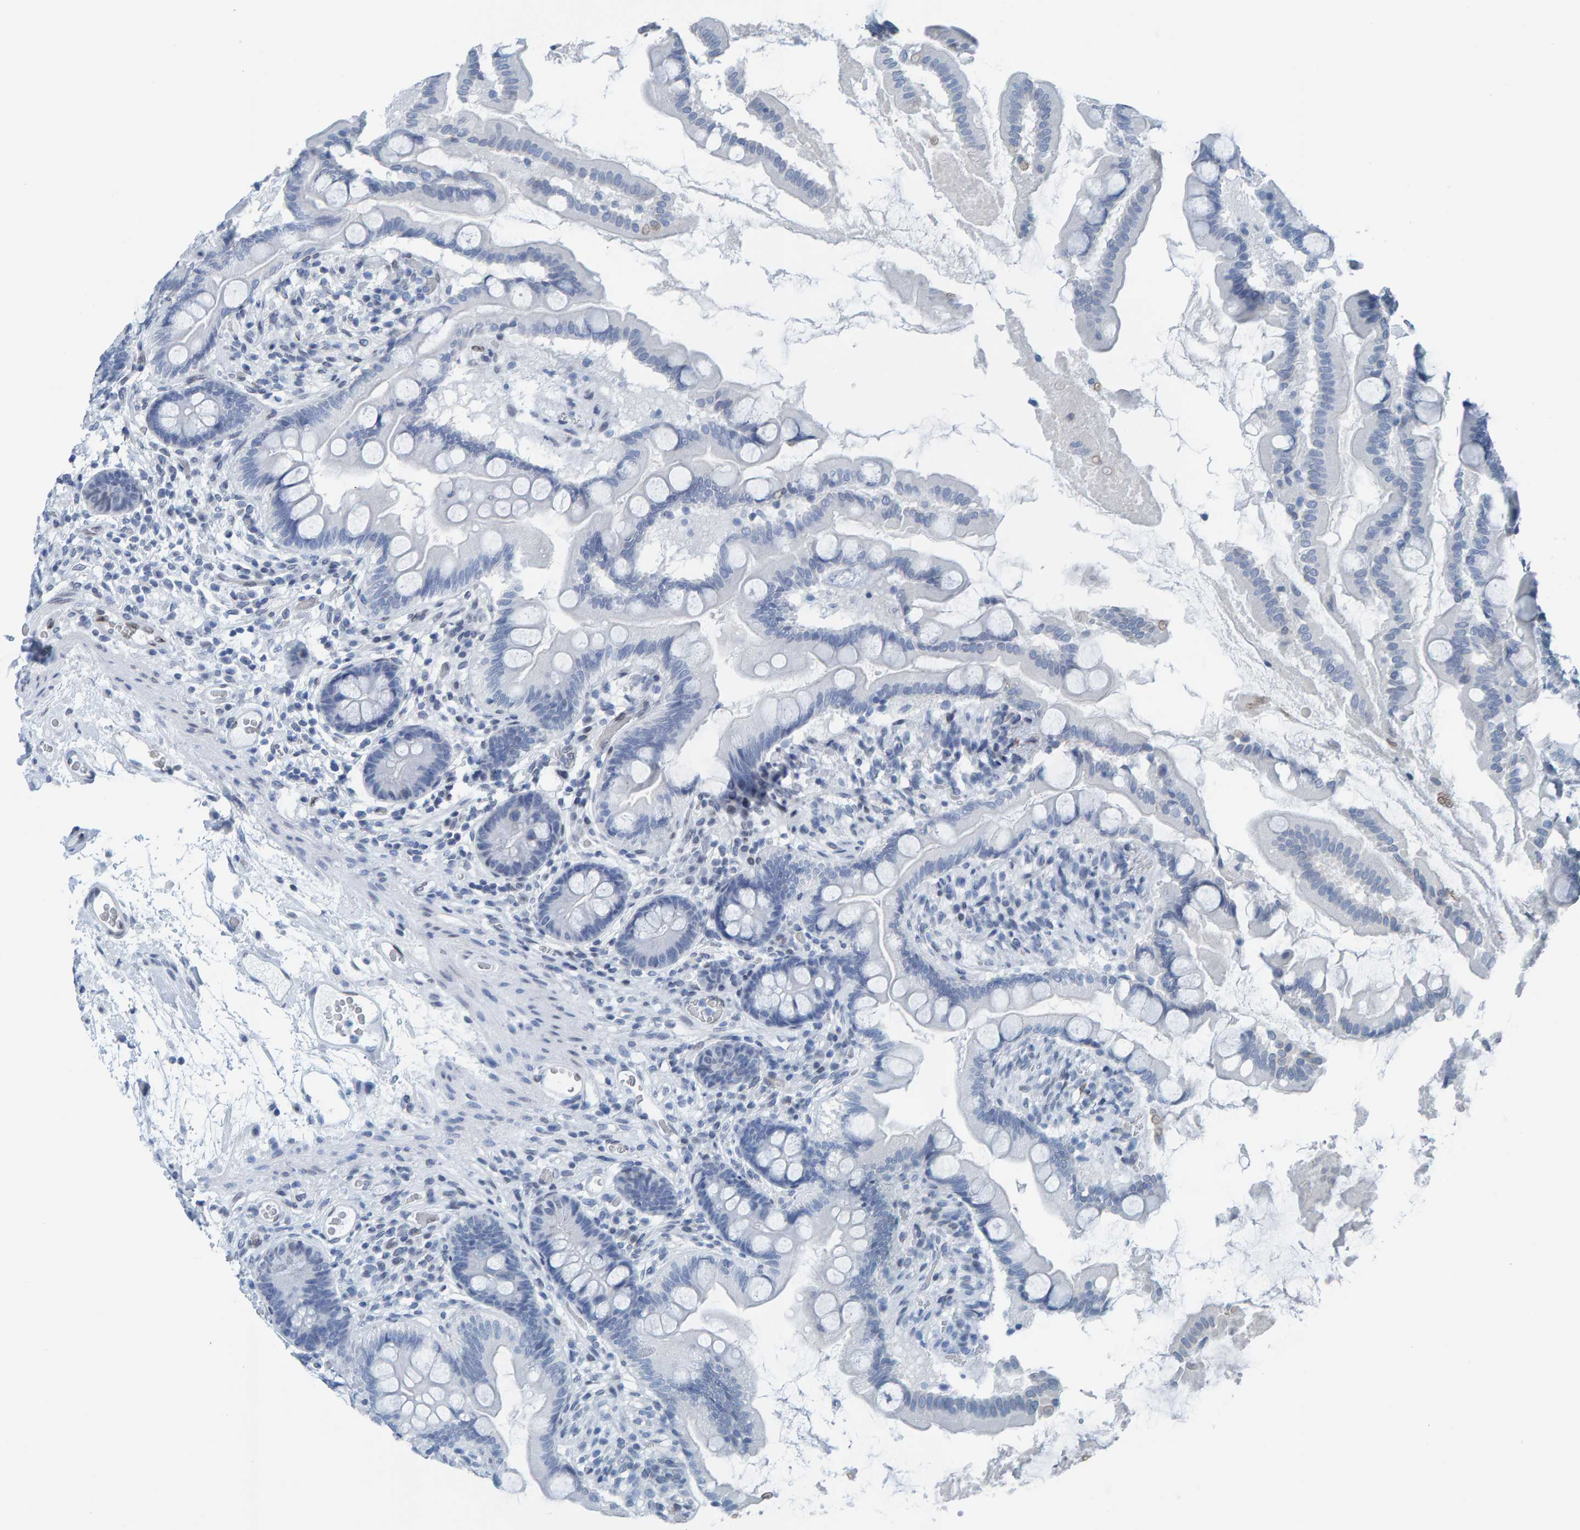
{"staining": {"intensity": "negative", "quantity": "none", "location": "none"}, "tissue": "small intestine", "cell_type": "Glandular cells", "image_type": "normal", "snomed": [{"axis": "morphology", "description": "Normal tissue, NOS"}, {"axis": "topography", "description": "Small intestine"}], "caption": "Human small intestine stained for a protein using IHC shows no staining in glandular cells.", "gene": "LMNB2", "patient": {"sex": "female", "age": 56}}